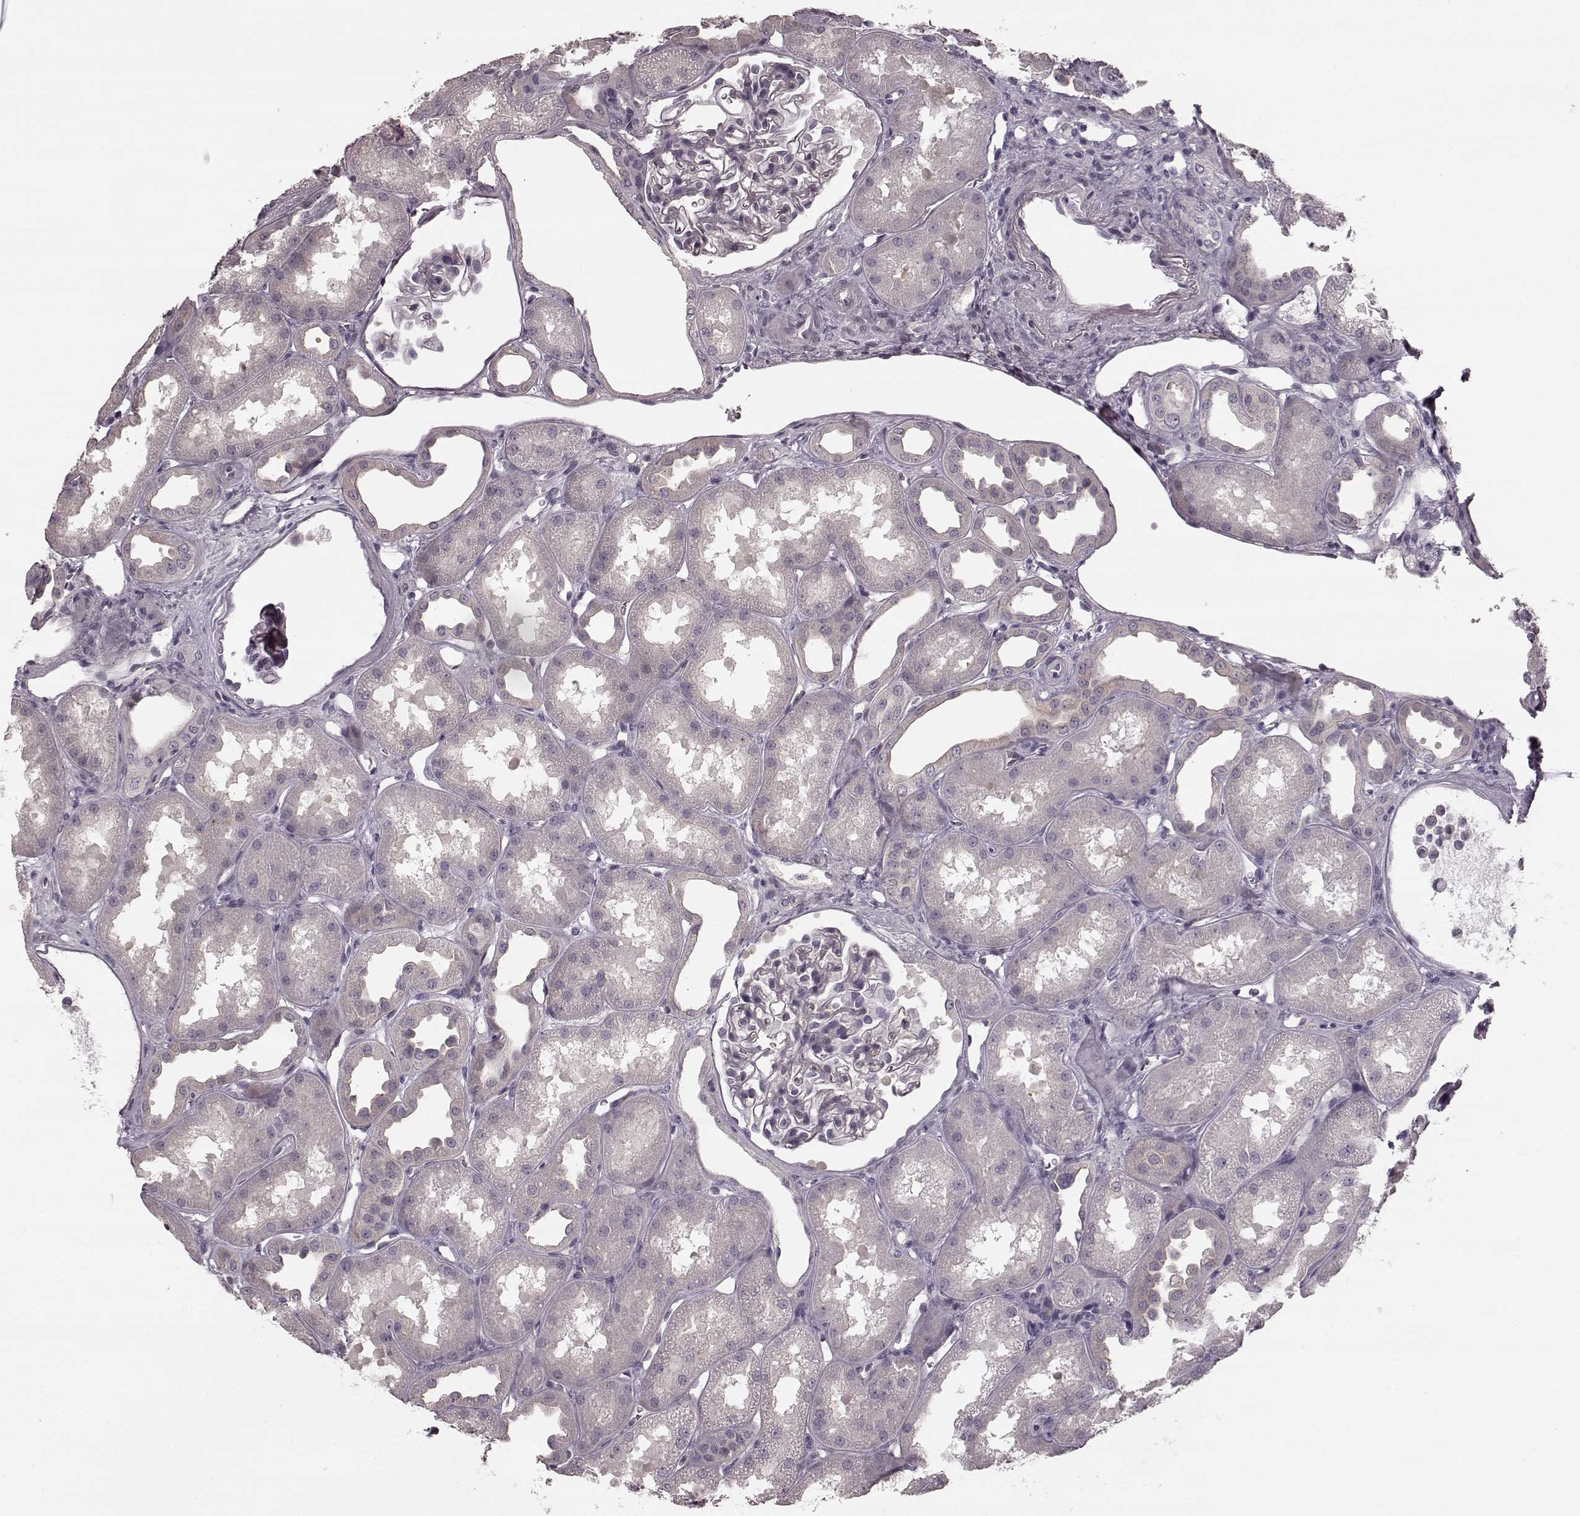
{"staining": {"intensity": "negative", "quantity": "none", "location": "none"}, "tissue": "kidney", "cell_type": "Cells in glomeruli", "image_type": "normal", "snomed": [{"axis": "morphology", "description": "Normal tissue, NOS"}, {"axis": "topography", "description": "Kidney"}], "caption": "The histopathology image shows no staining of cells in glomeruli in normal kidney.", "gene": "PRKCE", "patient": {"sex": "male", "age": 61}}